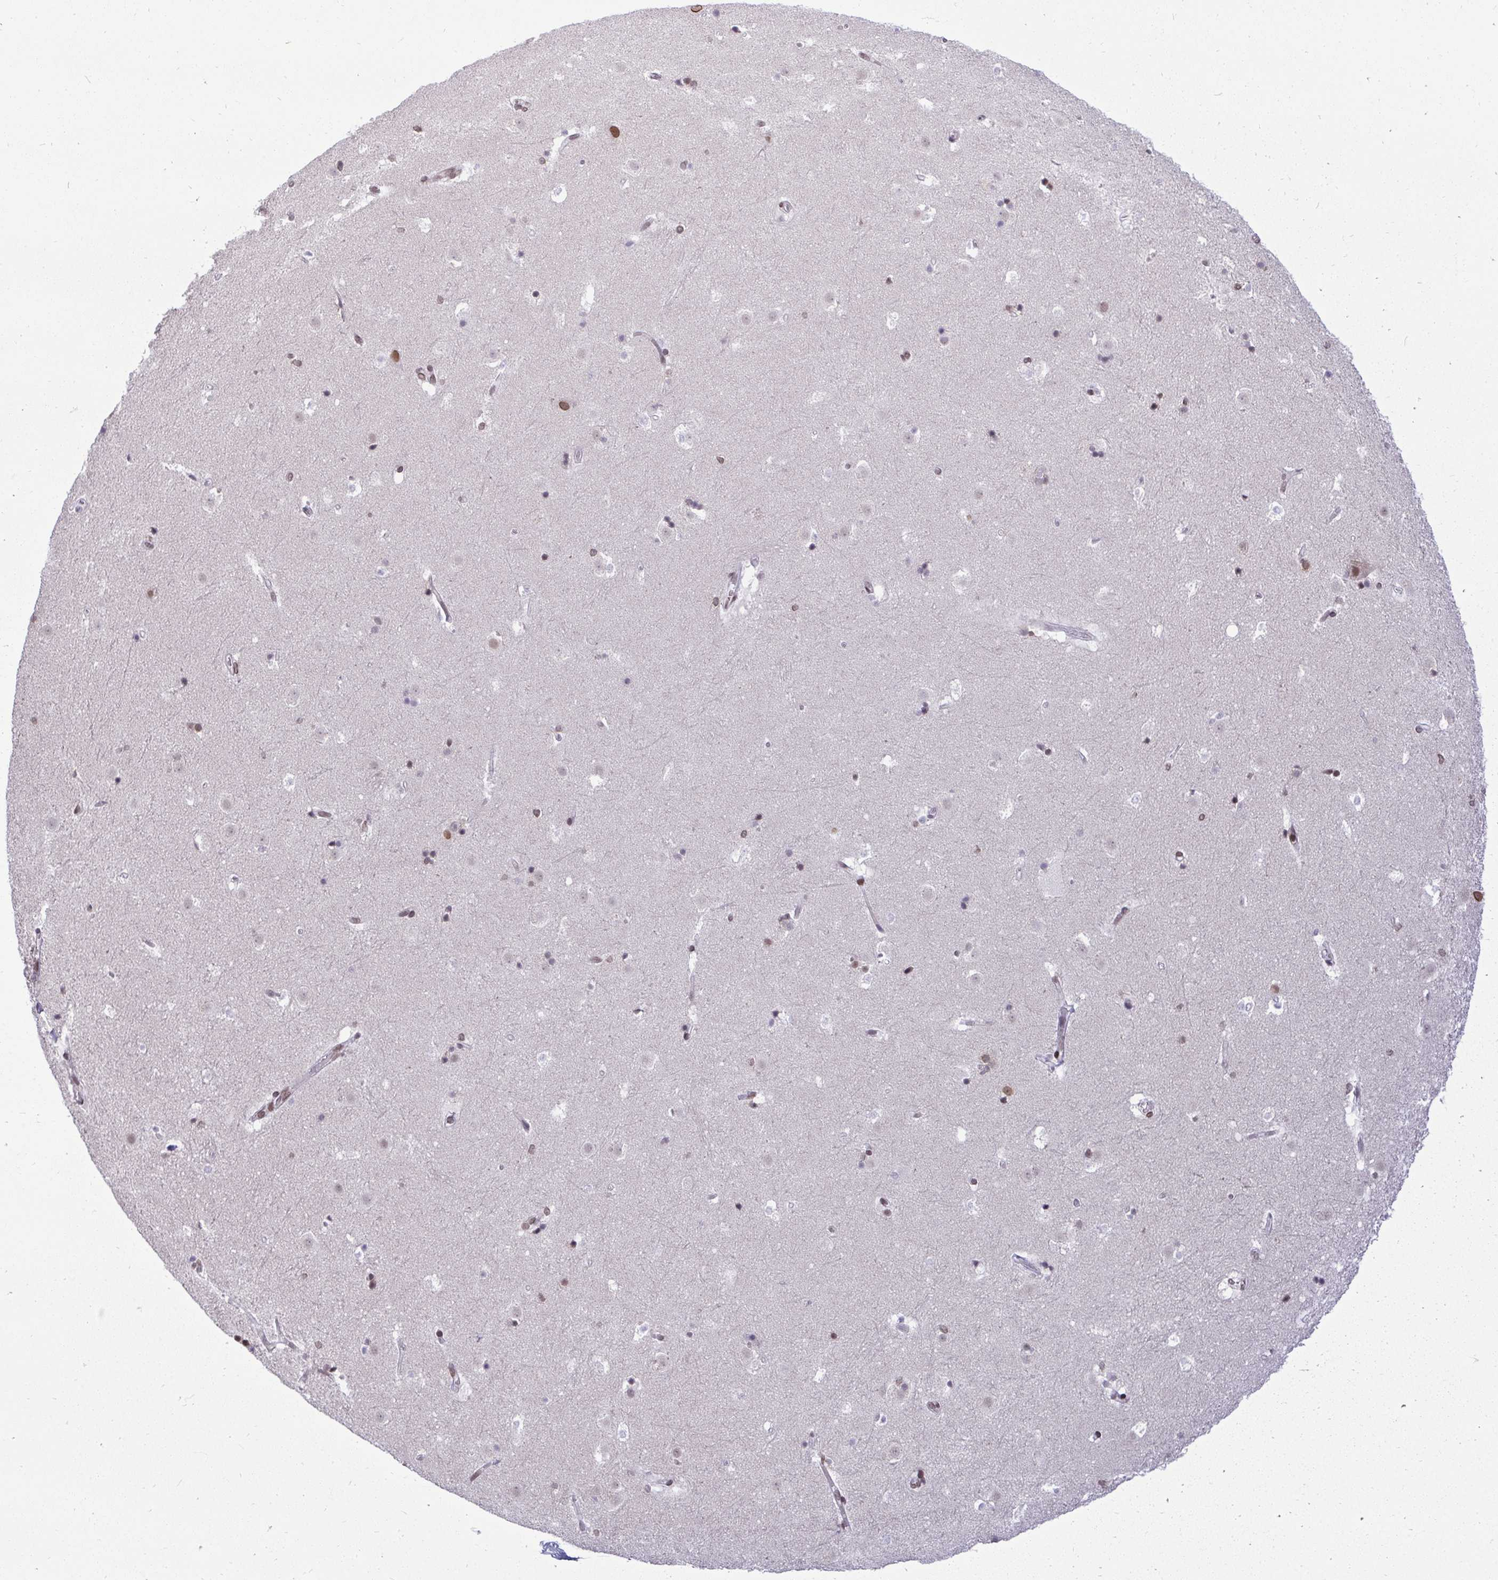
{"staining": {"intensity": "moderate", "quantity": "<25%", "location": "nuclear"}, "tissue": "caudate", "cell_type": "Glial cells", "image_type": "normal", "snomed": [{"axis": "morphology", "description": "Normal tissue, NOS"}, {"axis": "topography", "description": "Lateral ventricle wall"}], "caption": "DAB immunohistochemical staining of benign caudate demonstrates moderate nuclear protein expression in about <25% of glial cells.", "gene": "JPT1", "patient": {"sex": "male", "age": 37}}